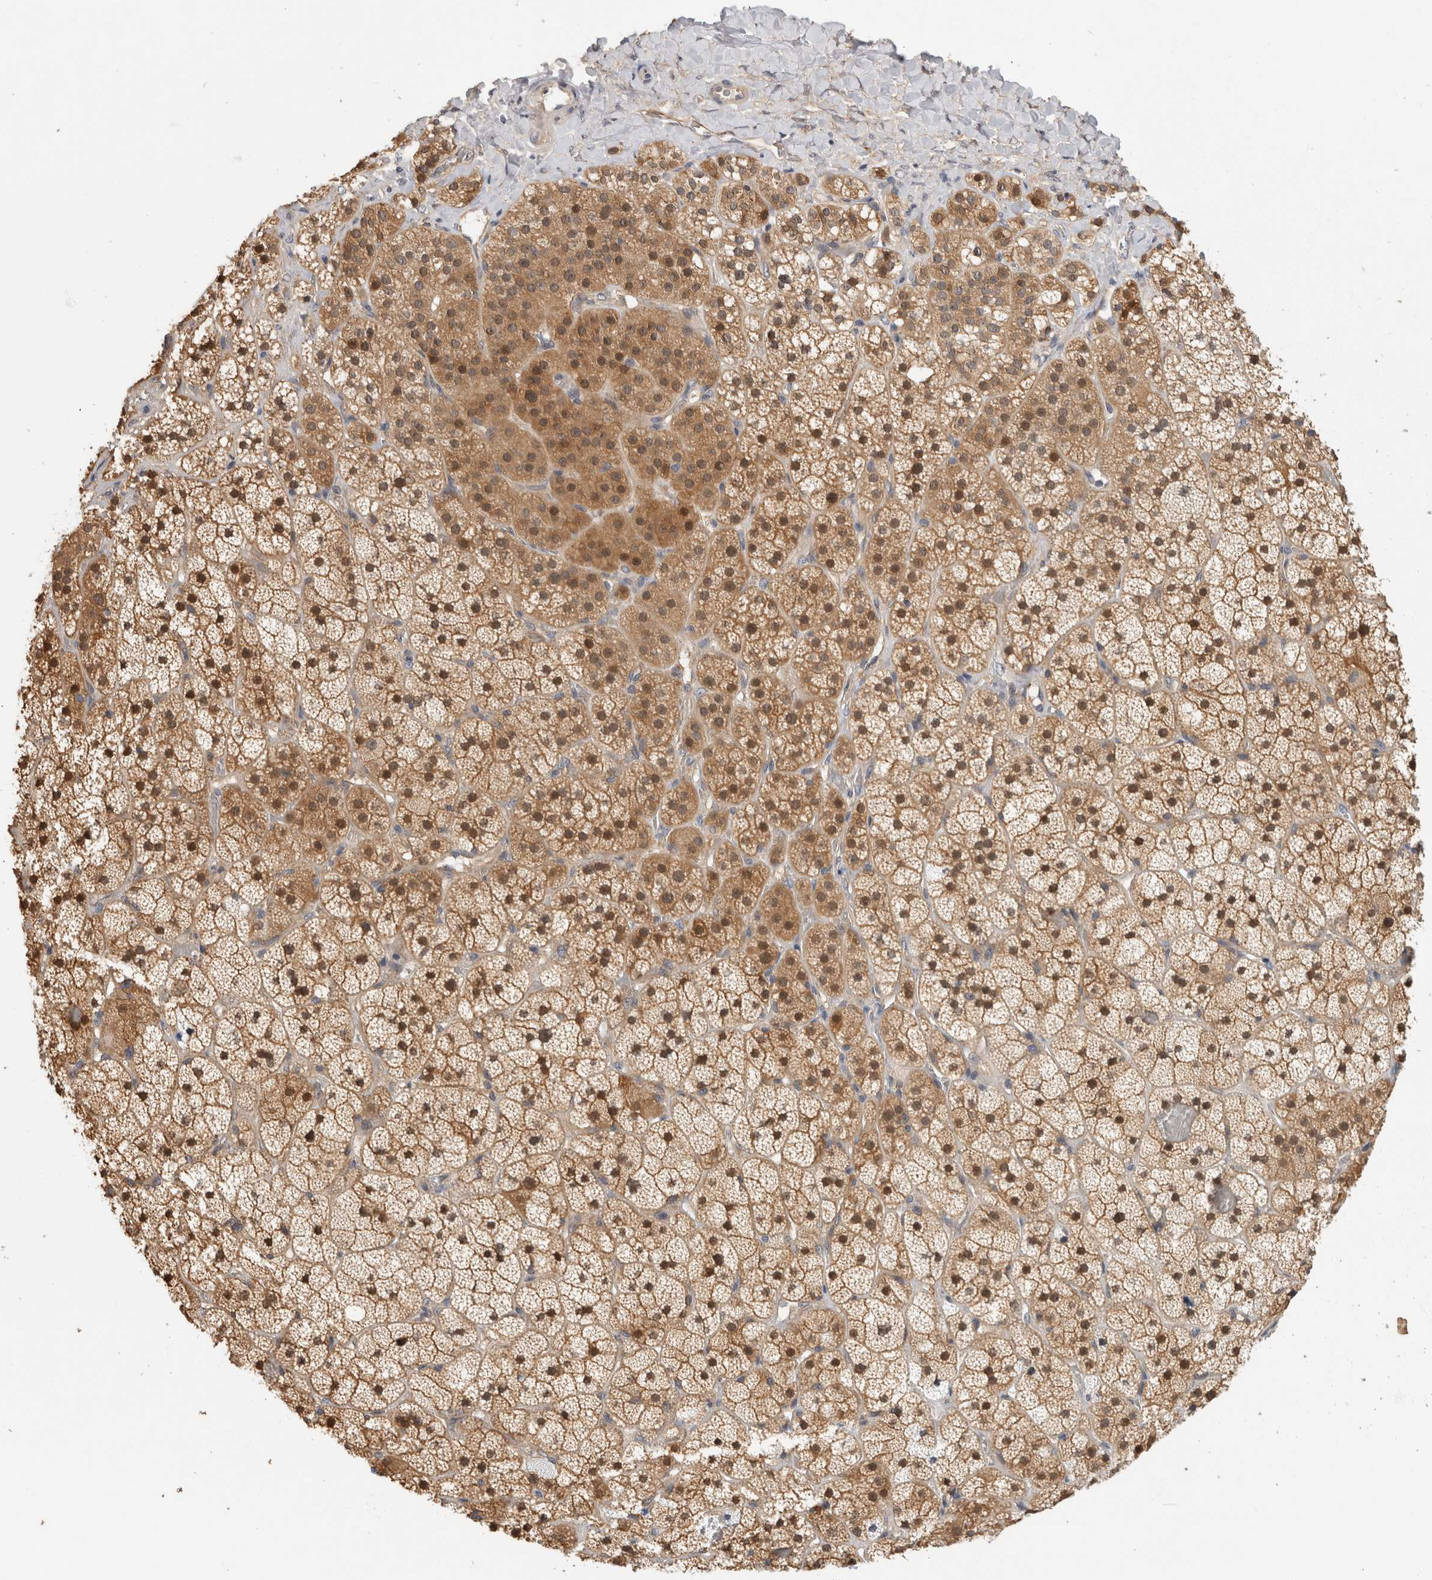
{"staining": {"intensity": "moderate", "quantity": ">75%", "location": "cytoplasmic/membranous,nuclear"}, "tissue": "adrenal gland", "cell_type": "Glandular cells", "image_type": "normal", "snomed": [{"axis": "morphology", "description": "Normal tissue, NOS"}, {"axis": "topography", "description": "Adrenal gland"}], "caption": "Human adrenal gland stained with a brown dye reveals moderate cytoplasmic/membranous,nuclear positive staining in approximately >75% of glandular cells.", "gene": "PGM1", "patient": {"sex": "male", "age": 57}}